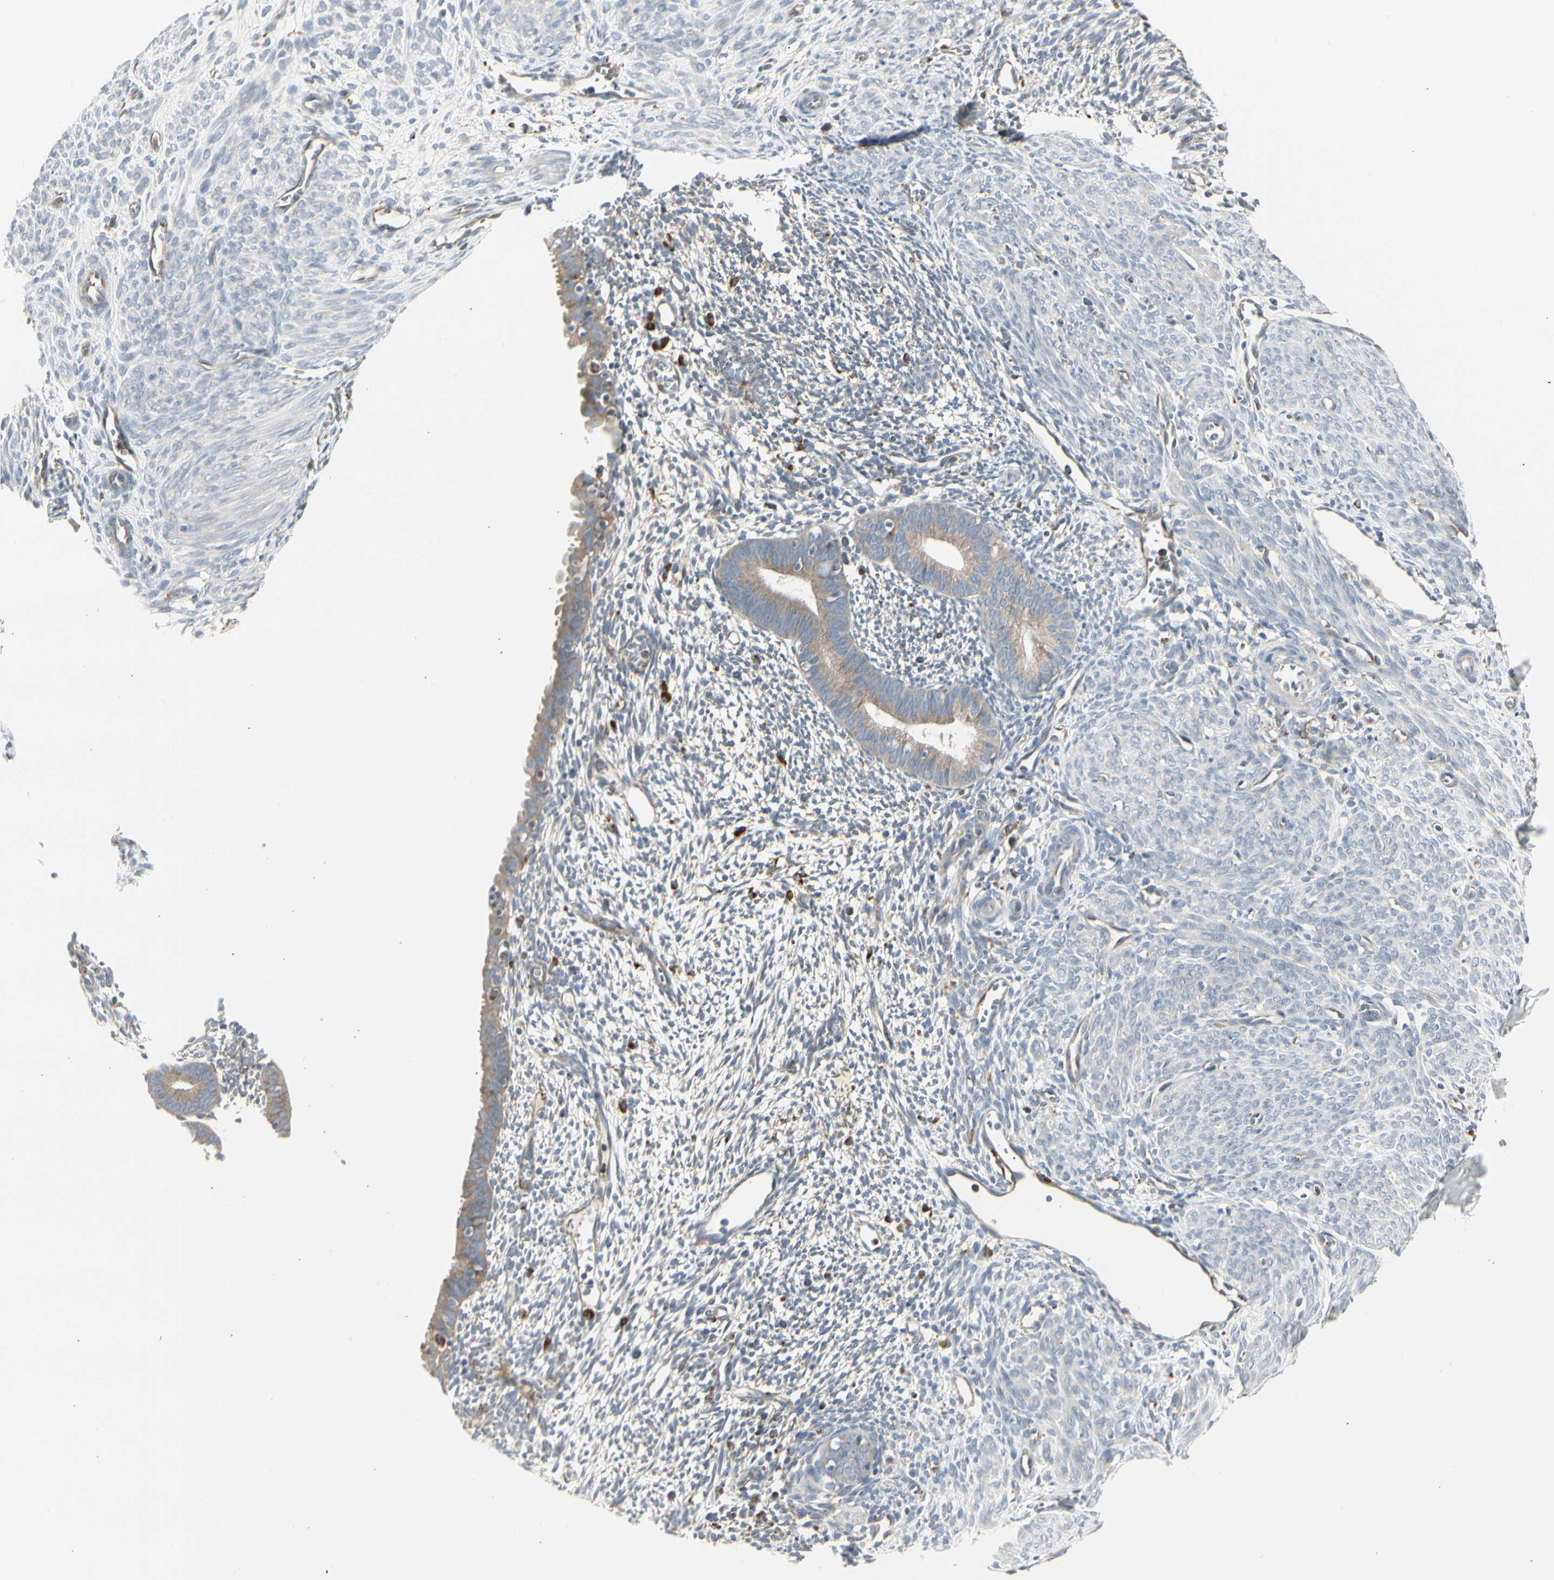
{"staining": {"intensity": "negative", "quantity": "none", "location": "none"}, "tissue": "endometrium", "cell_type": "Cells in endometrial stroma", "image_type": "normal", "snomed": [{"axis": "morphology", "description": "Normal tissue, NOS"}, {"axis": "morphology", "description": "Atrophy, NOS"}, {"axis": "topography", "description": "Uterus"}, {"axis": "topography", "description": "Endometrium"}], "caption": "DAB immunohistochemical staining of unremarkable endometrium shows no significant expression in cells in endometrial stroma. The staining is performed using DAB brown chromogen with nuclei counter-stained in using hematoxylin.", "gene": "ATP6V1B2", "patient": {"sex": "female", "age": 68}}